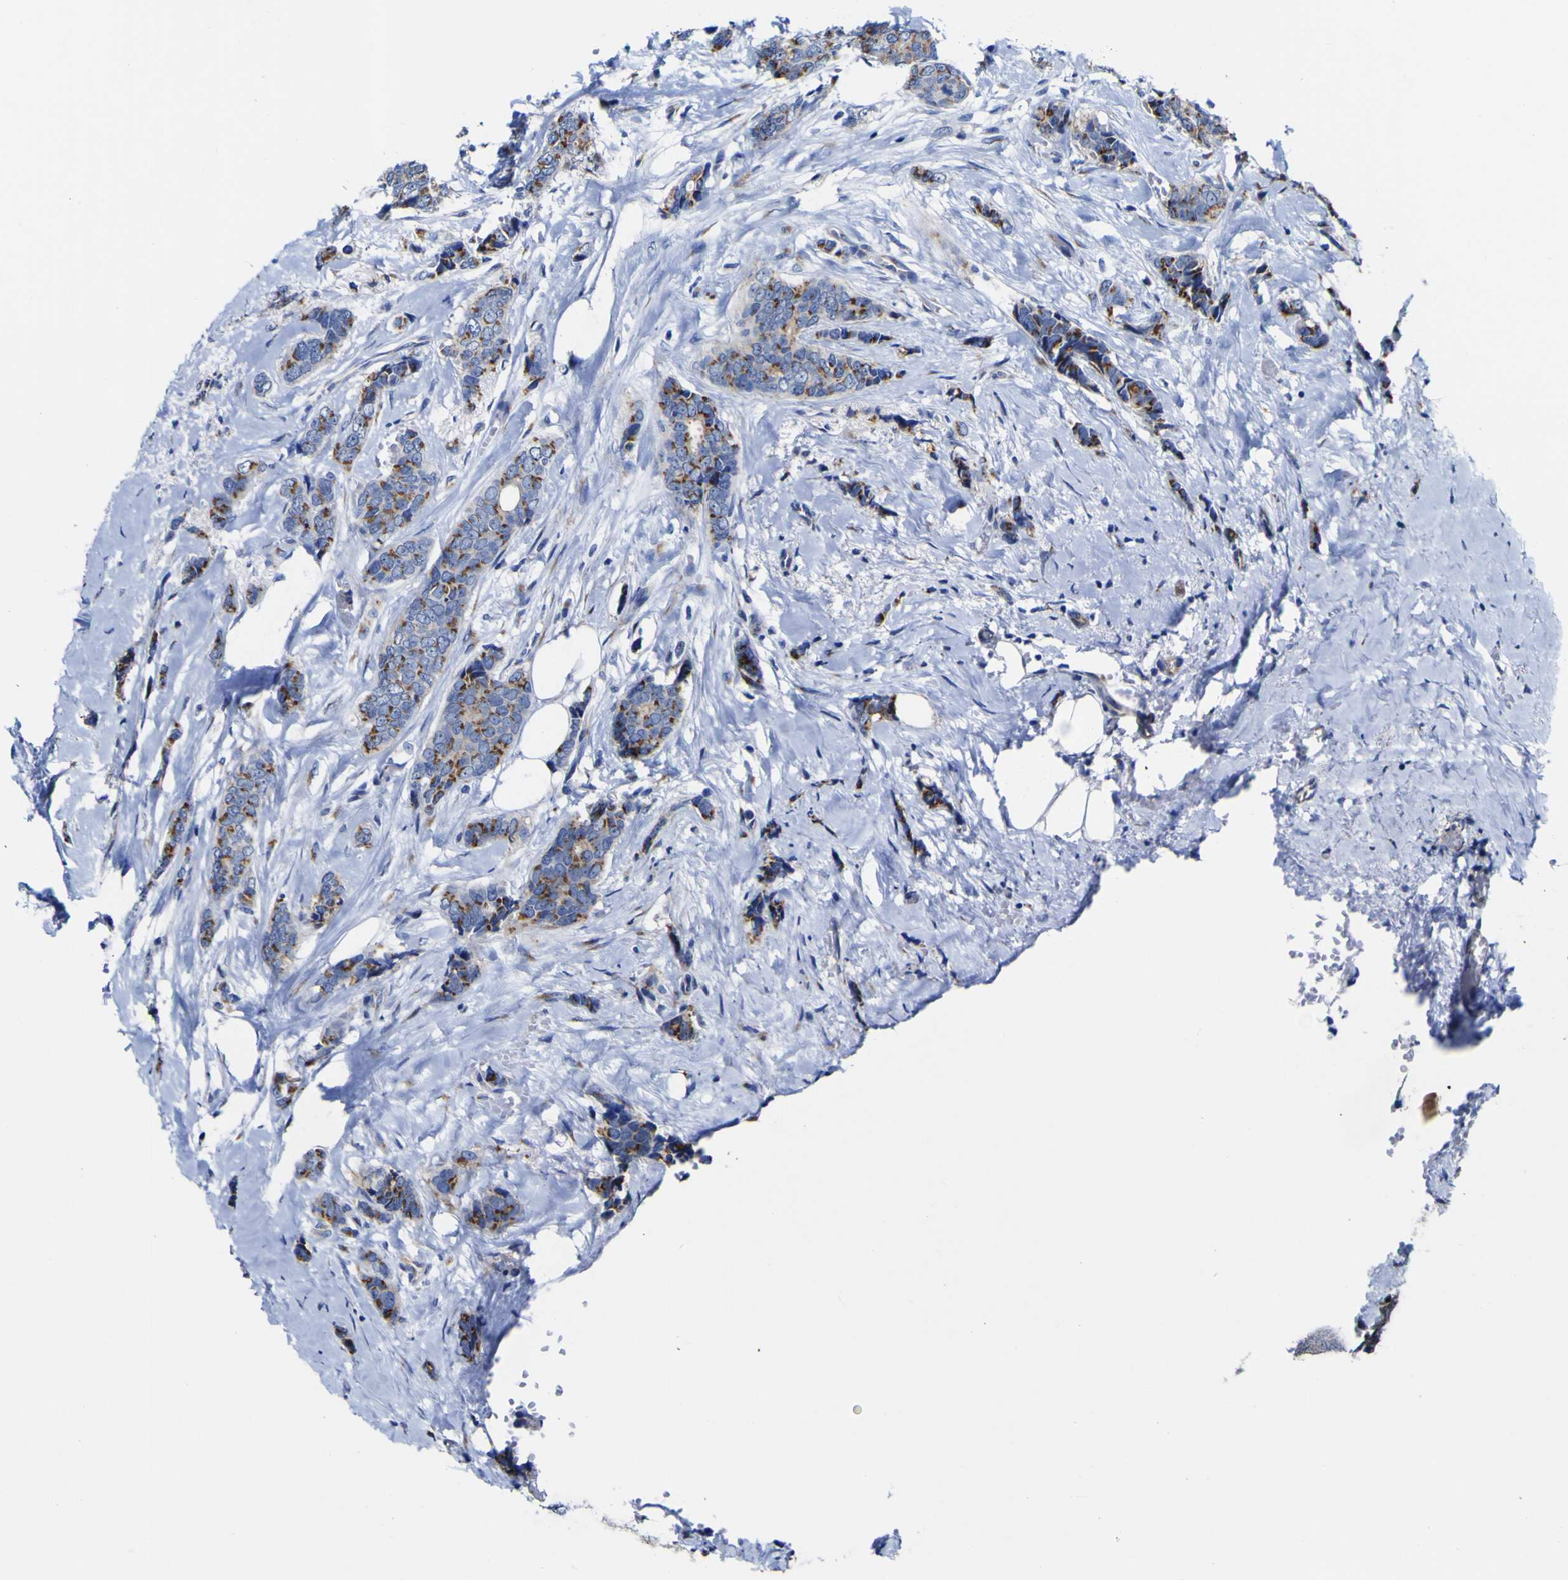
{"staining": {"intensity": "moderate", "quantity": ">75%", "location": "cytoplasmic/membranous"}, "tissue": "breast cancer", "cell_type": "Tumor cells", "image_type": "cancer", "snomed": [{"axis": "morphology", "description": "Lobular carcinoma"}, {"axis": "topography", "description": "Skin"}, {"axis": "topography", "description": "Breast"}], "caption": "Immunohistochemical staining of breast lobular carcinoma exhibits medium levels of moderate cytoplasmic/membranous expression in approximately >75% of tumor cells.", "gene": "GOLM1", "patient": {"sex": "female", "age": 46}}